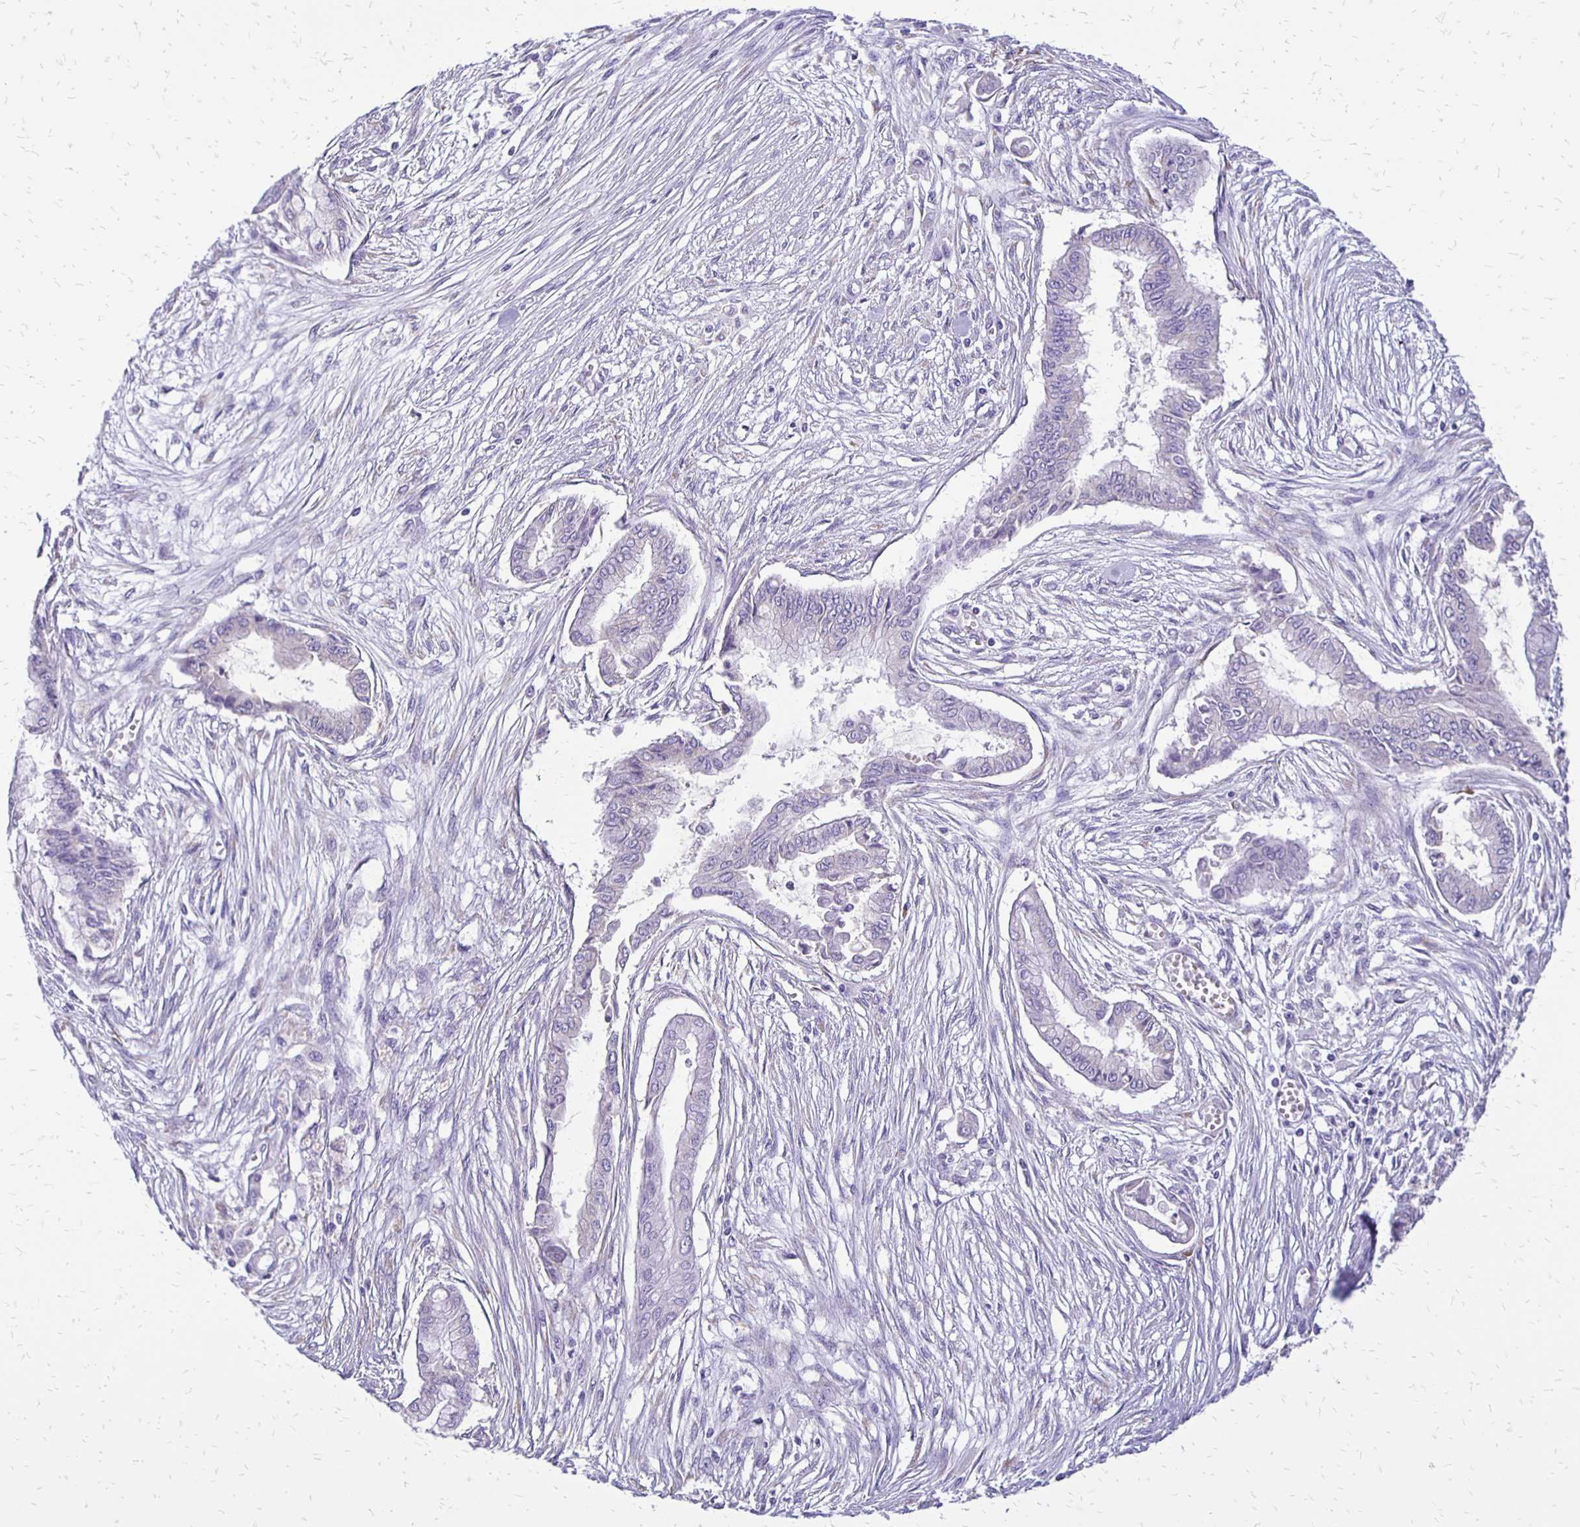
{"staining": {"intensity": "negative", "quantity": "none", "location": "none"}, "tissue": "pancreatic cancer", "cell_type": "Tumor cells", "image_type": "cancer", "snomed": [{"axis": "morphology", "description": "Adenocarcinoma, NOS"}, {"axis": "topography", "description": "Pancreas"}], "caption": "Photomicrograph shows no significant protein staining in tumor cells of pancreatic cancer.", "gene": "ANKRD45", "patient": {"sex": "female", "age": 68}}